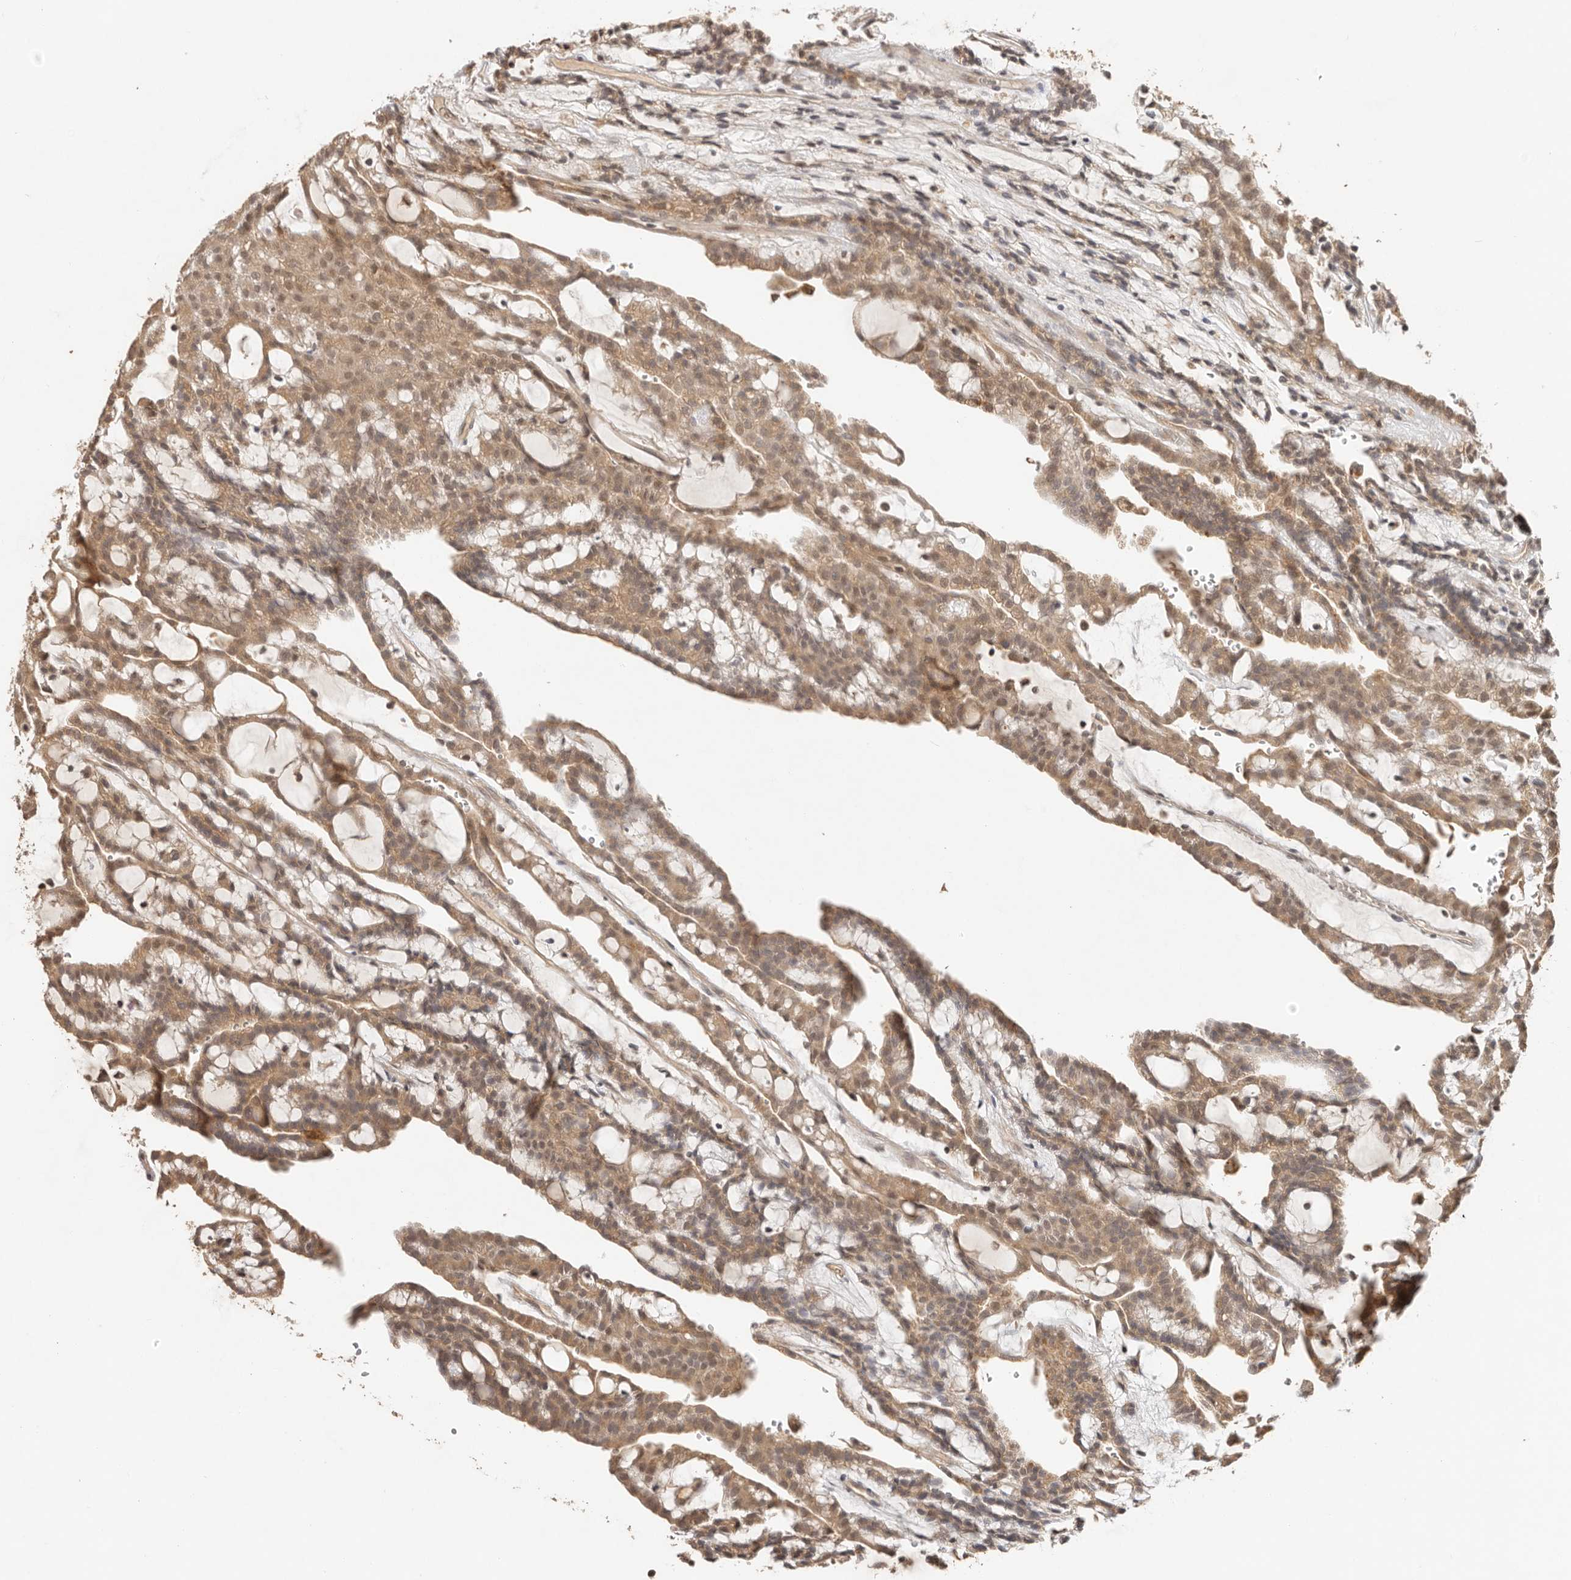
{"staining": {"intensity": "moderate", "quantity": ">75%", "location": "cytoplasmic/membranous,nuclear"}, "tissue": "renal cancer", "cell_type": "Tumor cells", "image_type": "cancer", "snomed": [{"axis": "morphology", "description": "Adenocarcinoma, NOS"}, {"axis": "topography", "description": "Kidney"}], "caption": "Protein analysis of adenocarcinoma (renal) tissue displays moderate cytoplasmic/membranous and nuclear expression in about >75% of tumor cells.", "gene": "PSMA5", "patient": {"sex": "male", "age": 63}}